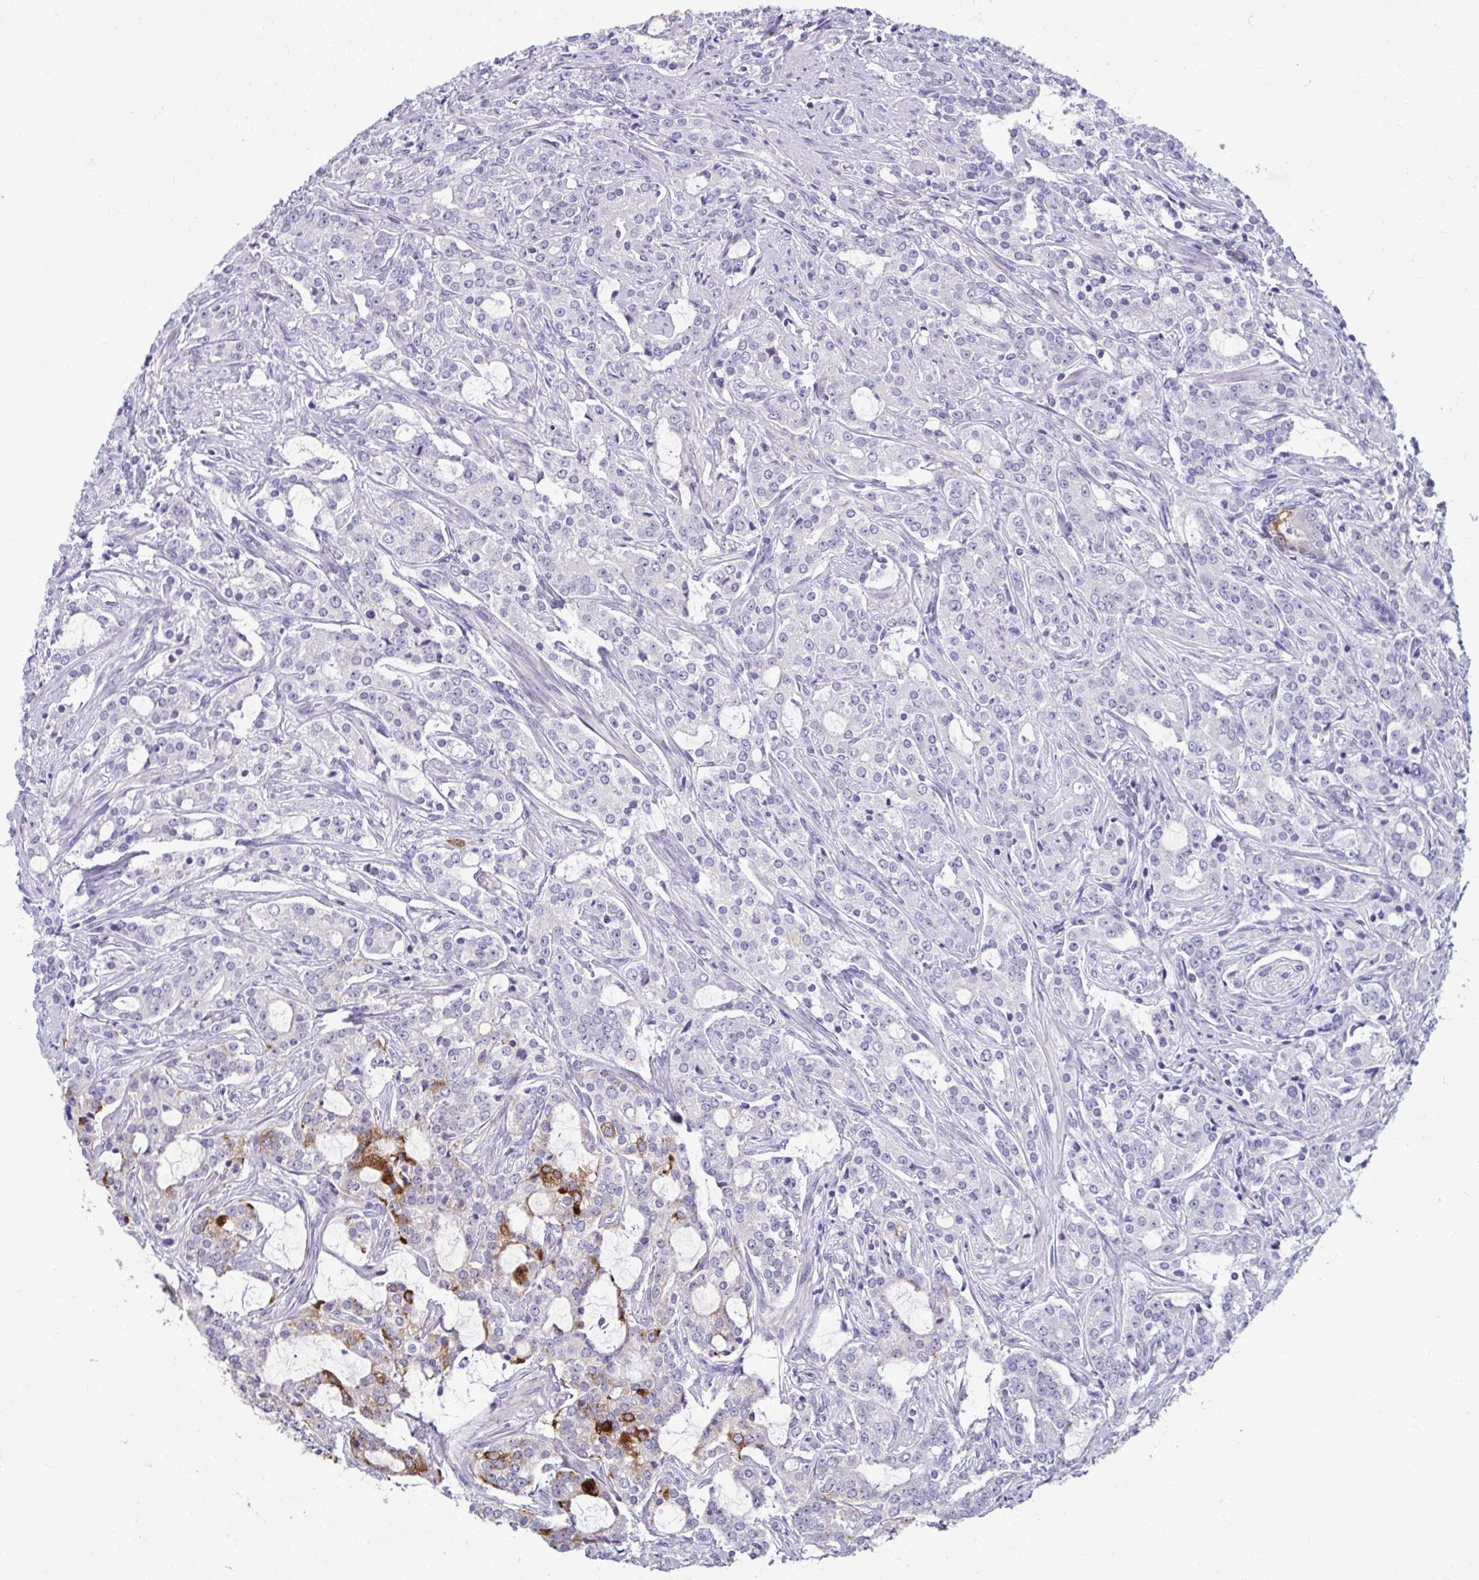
{"staining": {"intensity": "strong", "quantity": "<25%", "location": "cytoplasmic/membranous"}, "tissue": "prostate cancer", "cell_type": "Tumor cells", "image_type": "cancer", "snomed": [{"axis": "morphology", "description": "Adenocarcinoma, Medium grade"}, {"axis": "topography", "description": "Prostate"}], "caption": "An IHC micrograph of neoplastic tissue is shown. Protein staining in brown highlights strong cytoplasmic/membranous positivity in prostate cancer within tumor cells.", "gene": "SERPINI1", "patient": {"sex": "male", "age": 57}}